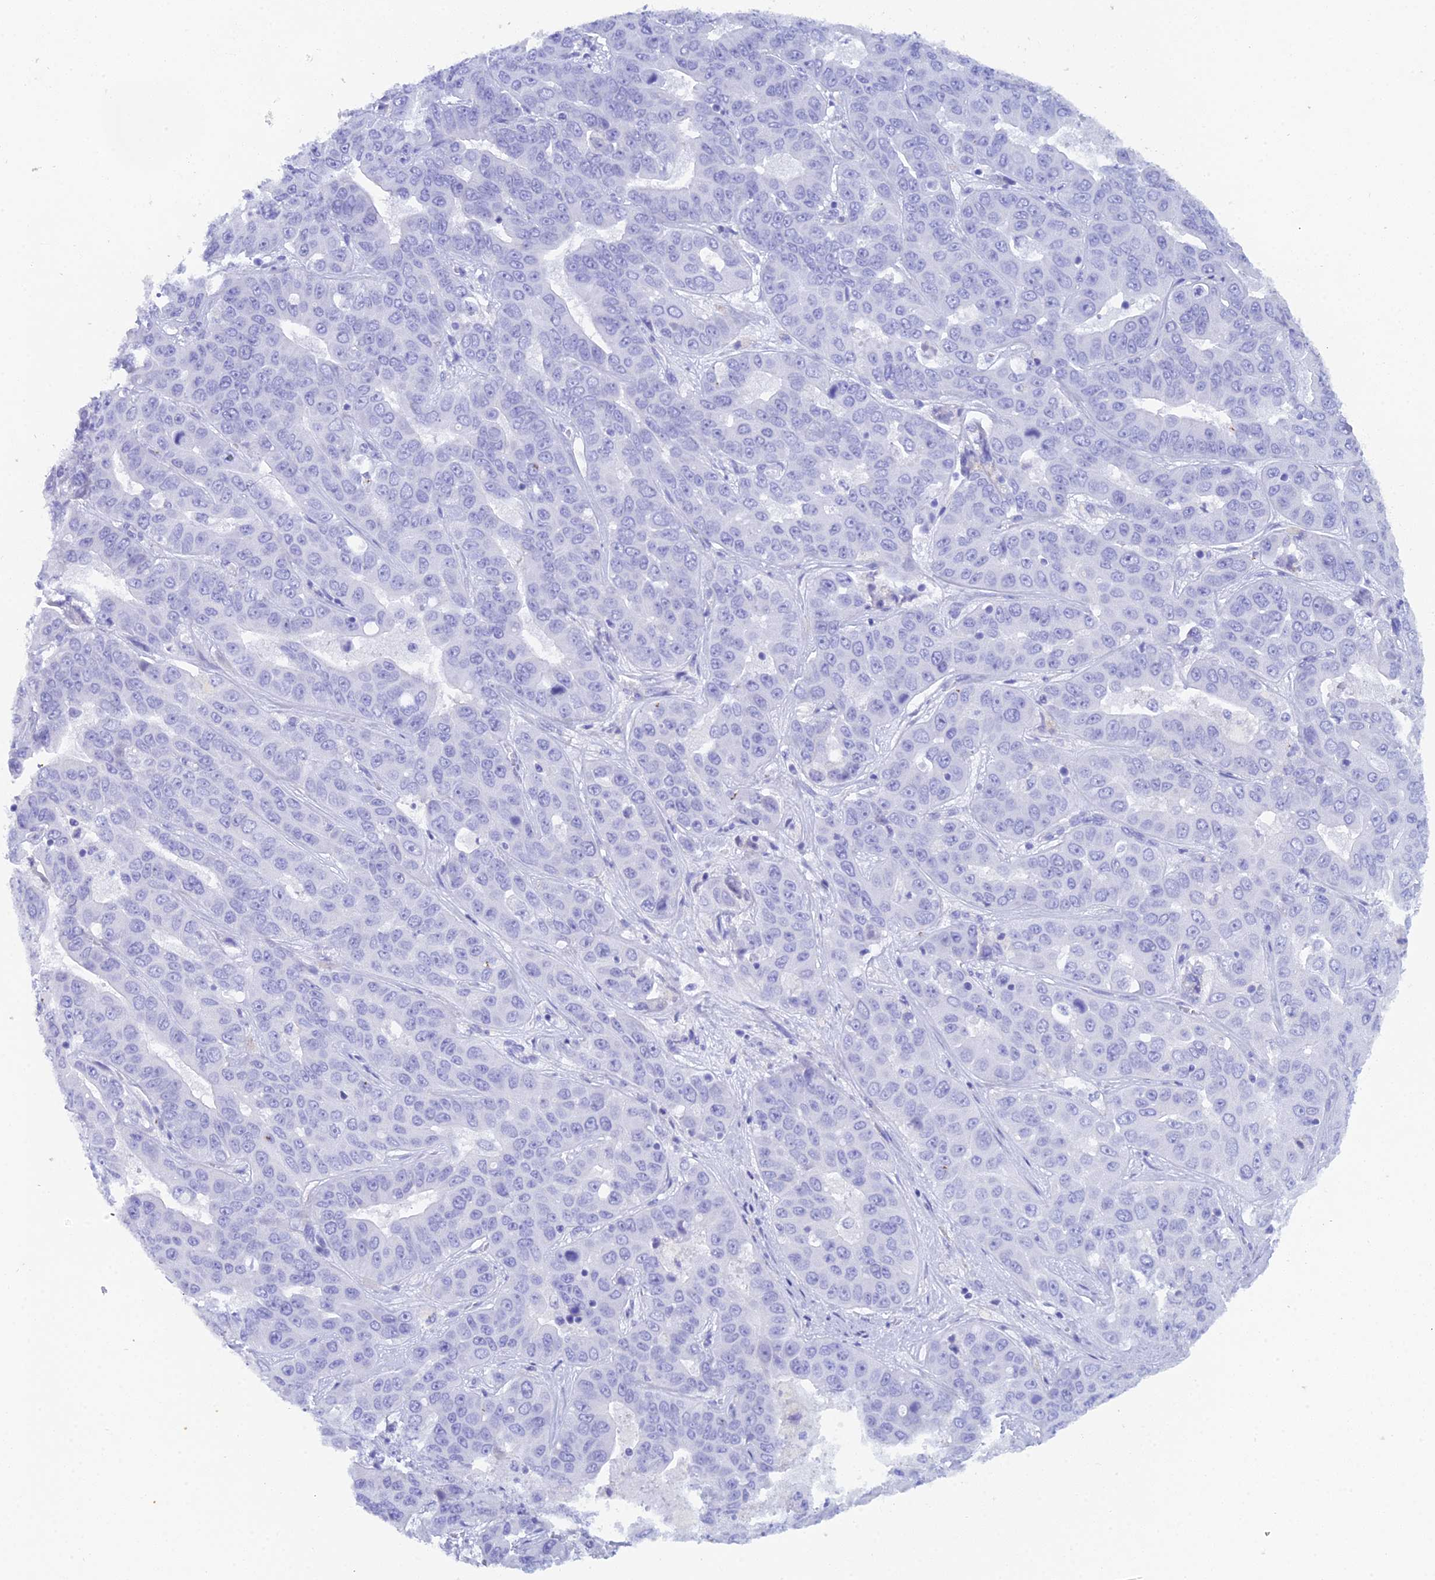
{"staining": {"intensity": "negative", "quantity": "none", "location": "none"}, "tissue": "liver cancer", "cell_type": "Tumor cells", "image_type": "cancer", "snomed": [{"axis": "morphology", "description": "Cholangiocarcinoma"}, {"axis": "topography", "description": "Liver"}], "caption": "This is a histopathology image of immunohistochemistry staining of liver cholangiocarcinoma, which shows no expression in tumor cells.", "gene": "REG1A", "patient": {"sex": "female", "age": 52}}